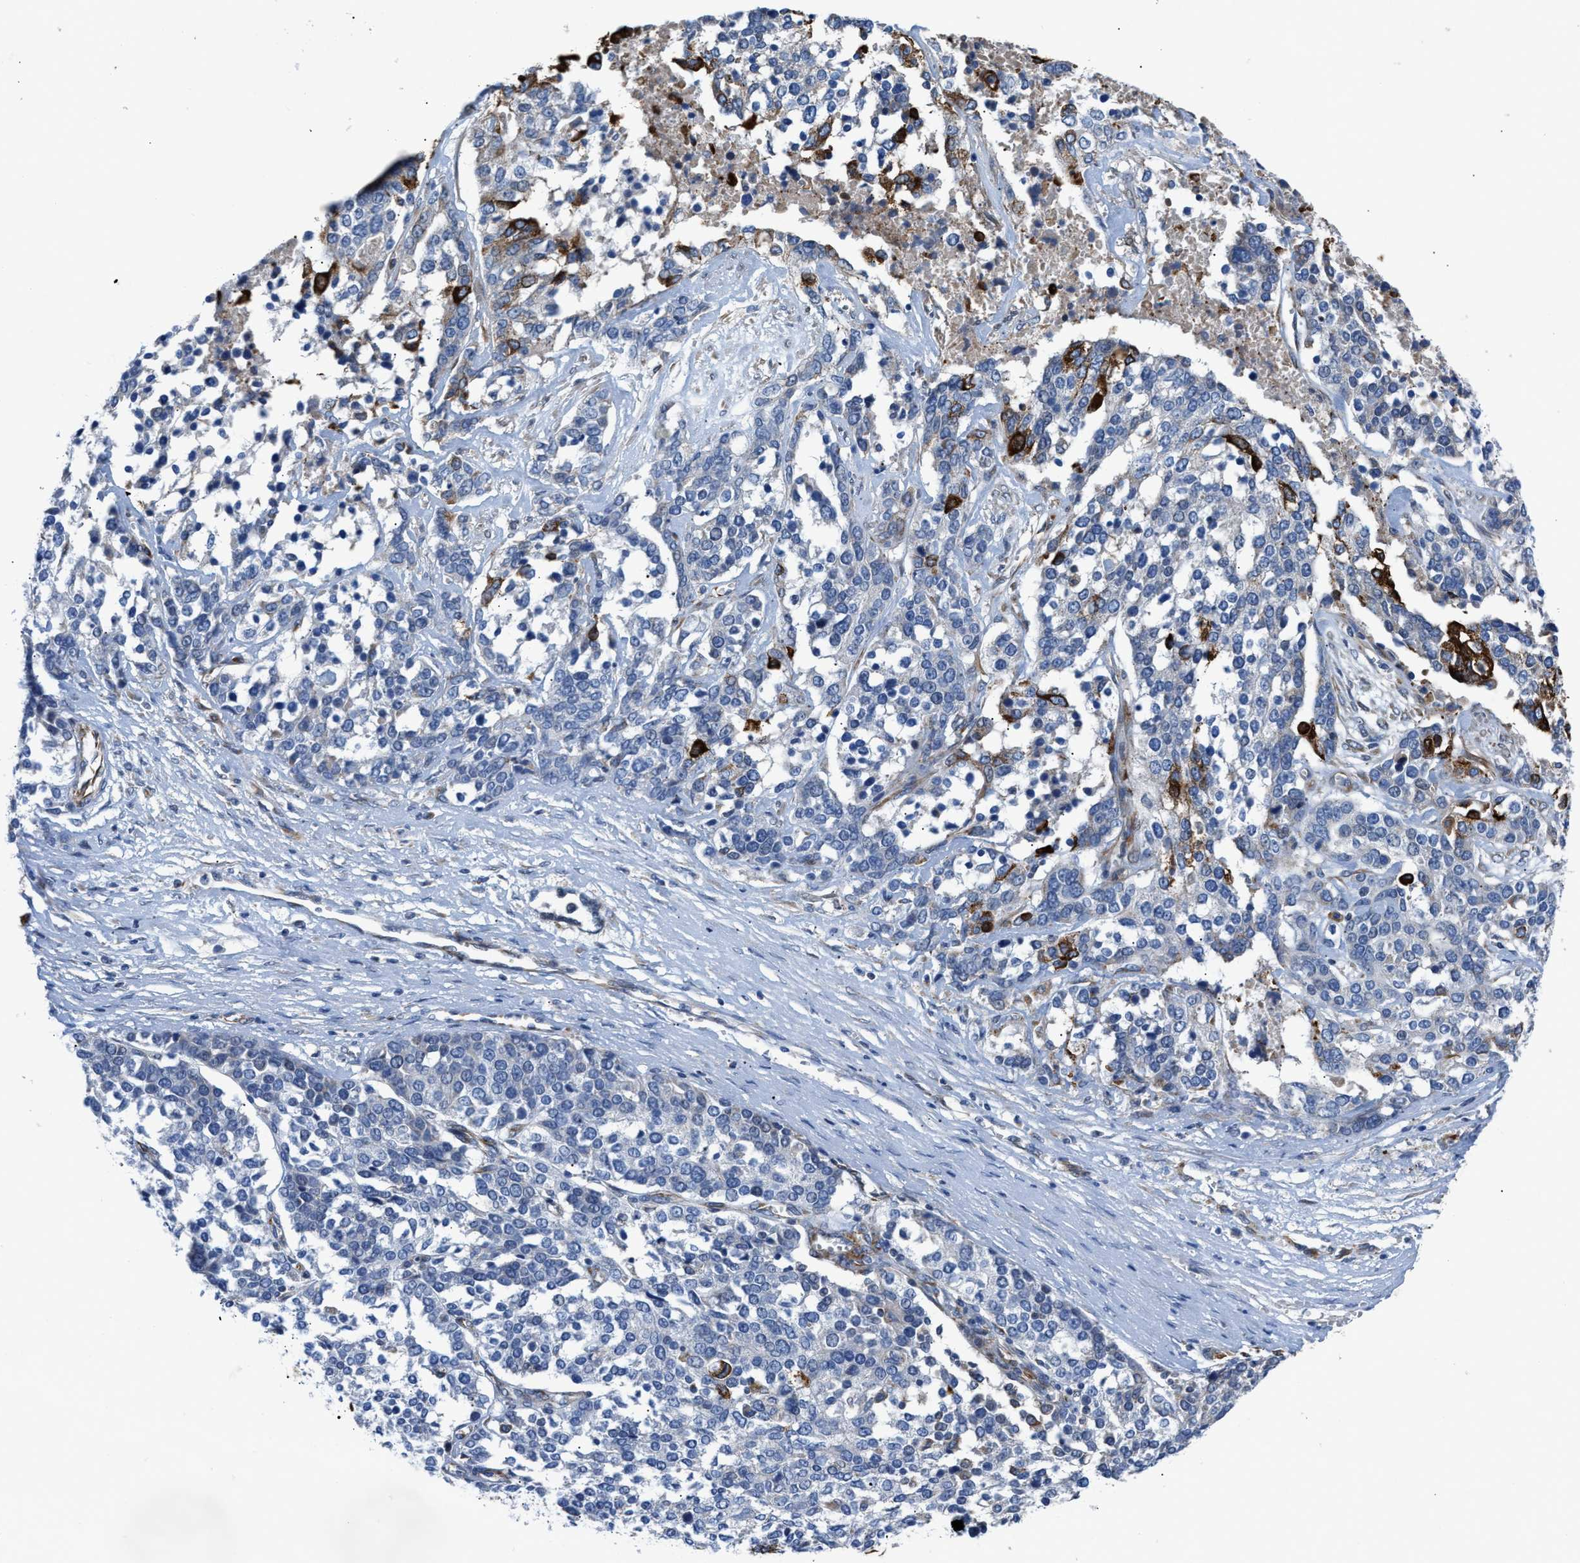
{"staining": {"intensity": "strong", "quantity": "<25%", "location": "cytoplasmic/membranous"}, "tissue": "ovarian cancer", "cell_type": "Tumor cells", "image_type": "cancer", "snomed": [{"axis": "morphology", "description": "Cystadenocarcinoma, serous, NOS"}, {"axis": "topography", "description": "Ovary"}], "caption": "Immunohistochemical staining of human serous cystadenocarcinoma (ovarian) shows medium levels of strong cytoplasmic/membranous protein staining in approximately <25% of tumor cells.", "gene": "TFPI", "patient": {"sex": "female", "age": 44}}